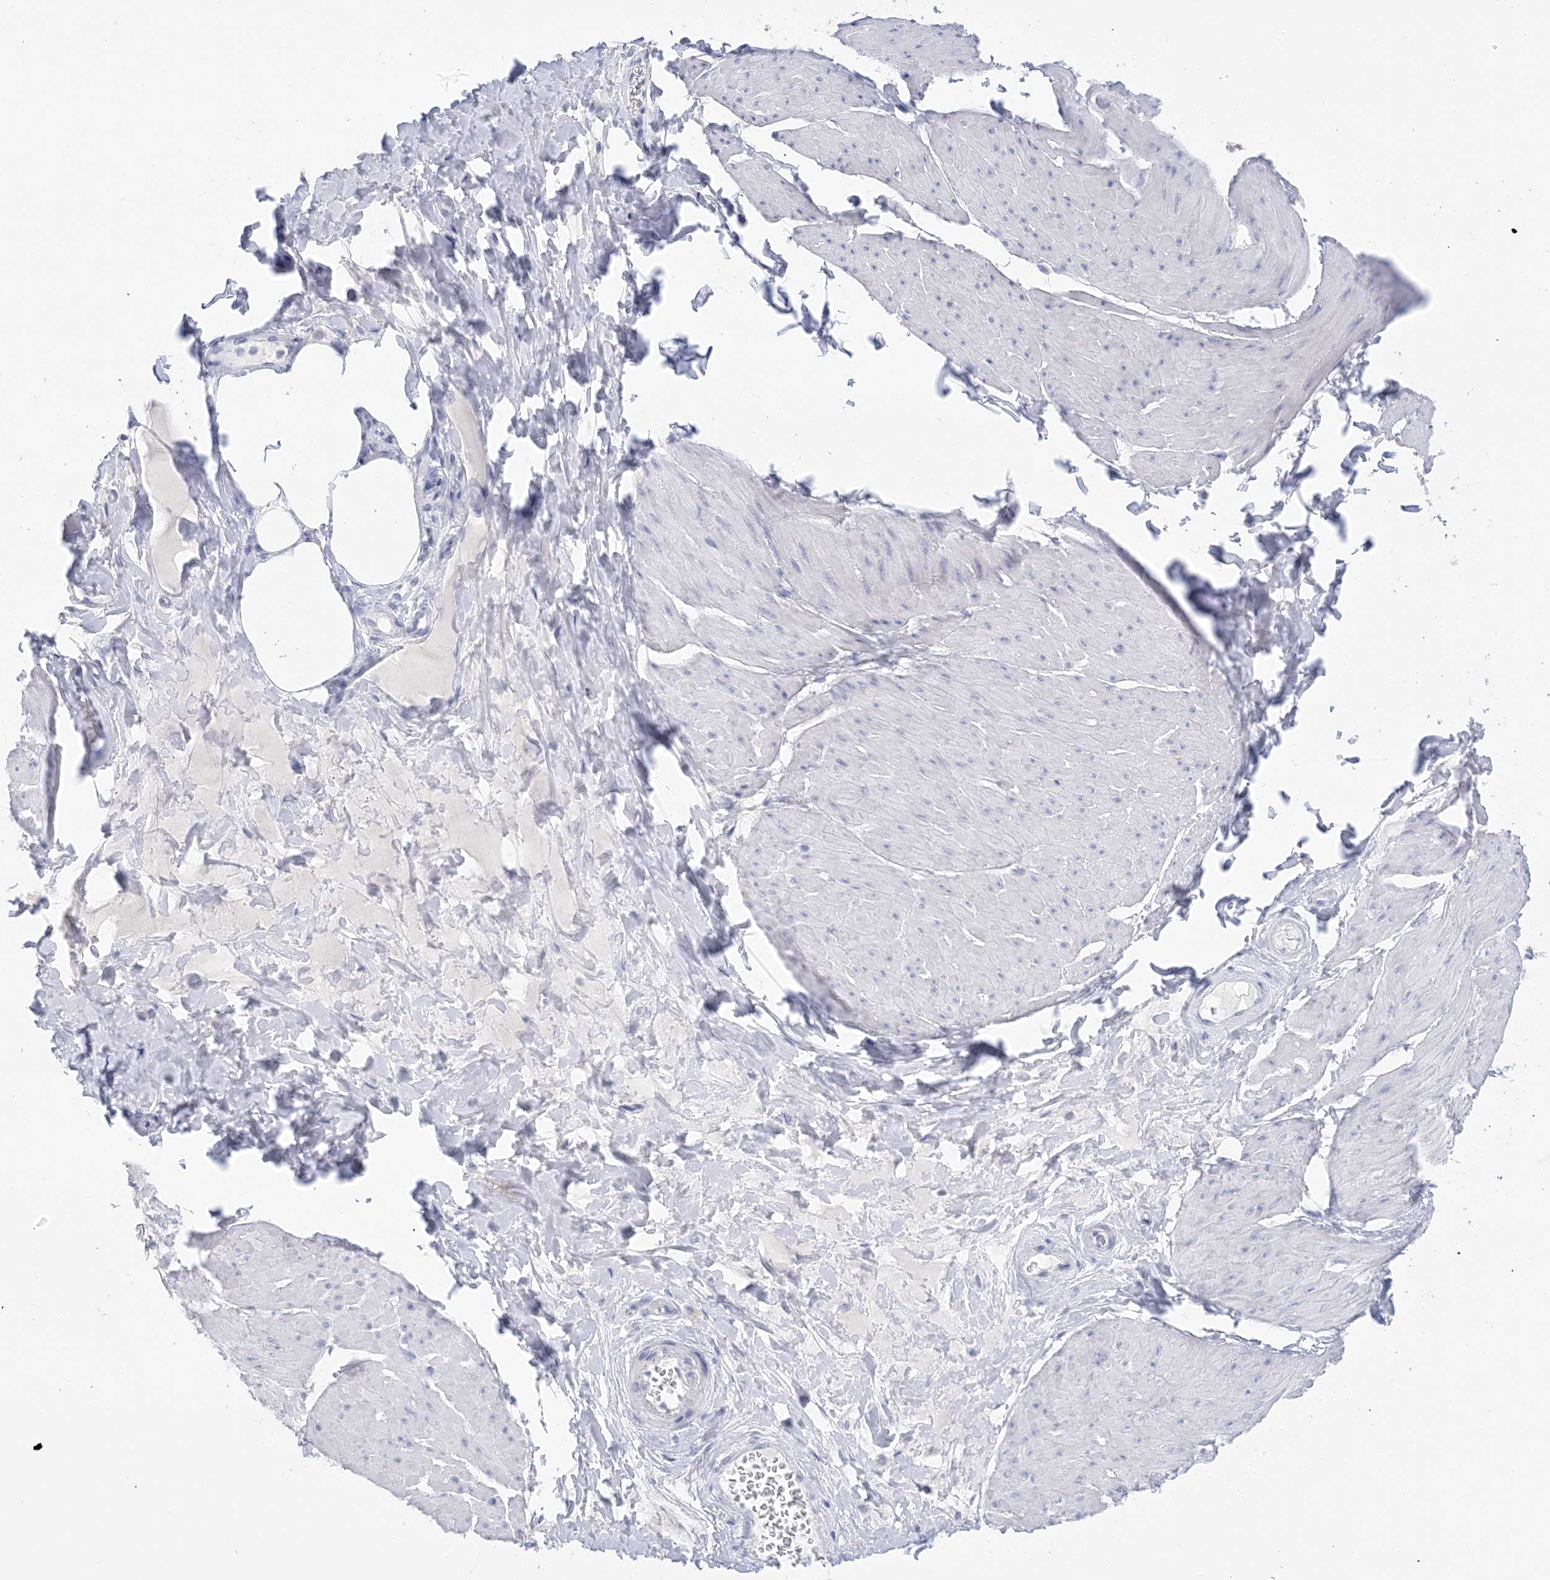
{"staining": {"intensity": "negative", "quantity": "none", "location": "none"}, "tissue": "smooth muscle", "cell_type": "Smooth muscle cells", "image_type": "normal", "snomed": [{"axis": "morphology", "description": "Urothelial carcinoma, High grade"}, {"axis": "topography", "description": "Urinary bladder"}], "caption": "High magnification brightfield microscopy of benign smooth muscle stained with DAB (3,3'-diaminobenzidine) (brown) and counterstained with hematoxylin (blue): smooth muscle cells show no significant positivity. (DAB (3,3'-diaminobenzidine) IHC visualized using brightfield microscopy, high magnification).", "gene": "SH3YL1", "patient": {"sex": "male", "age": 46}}